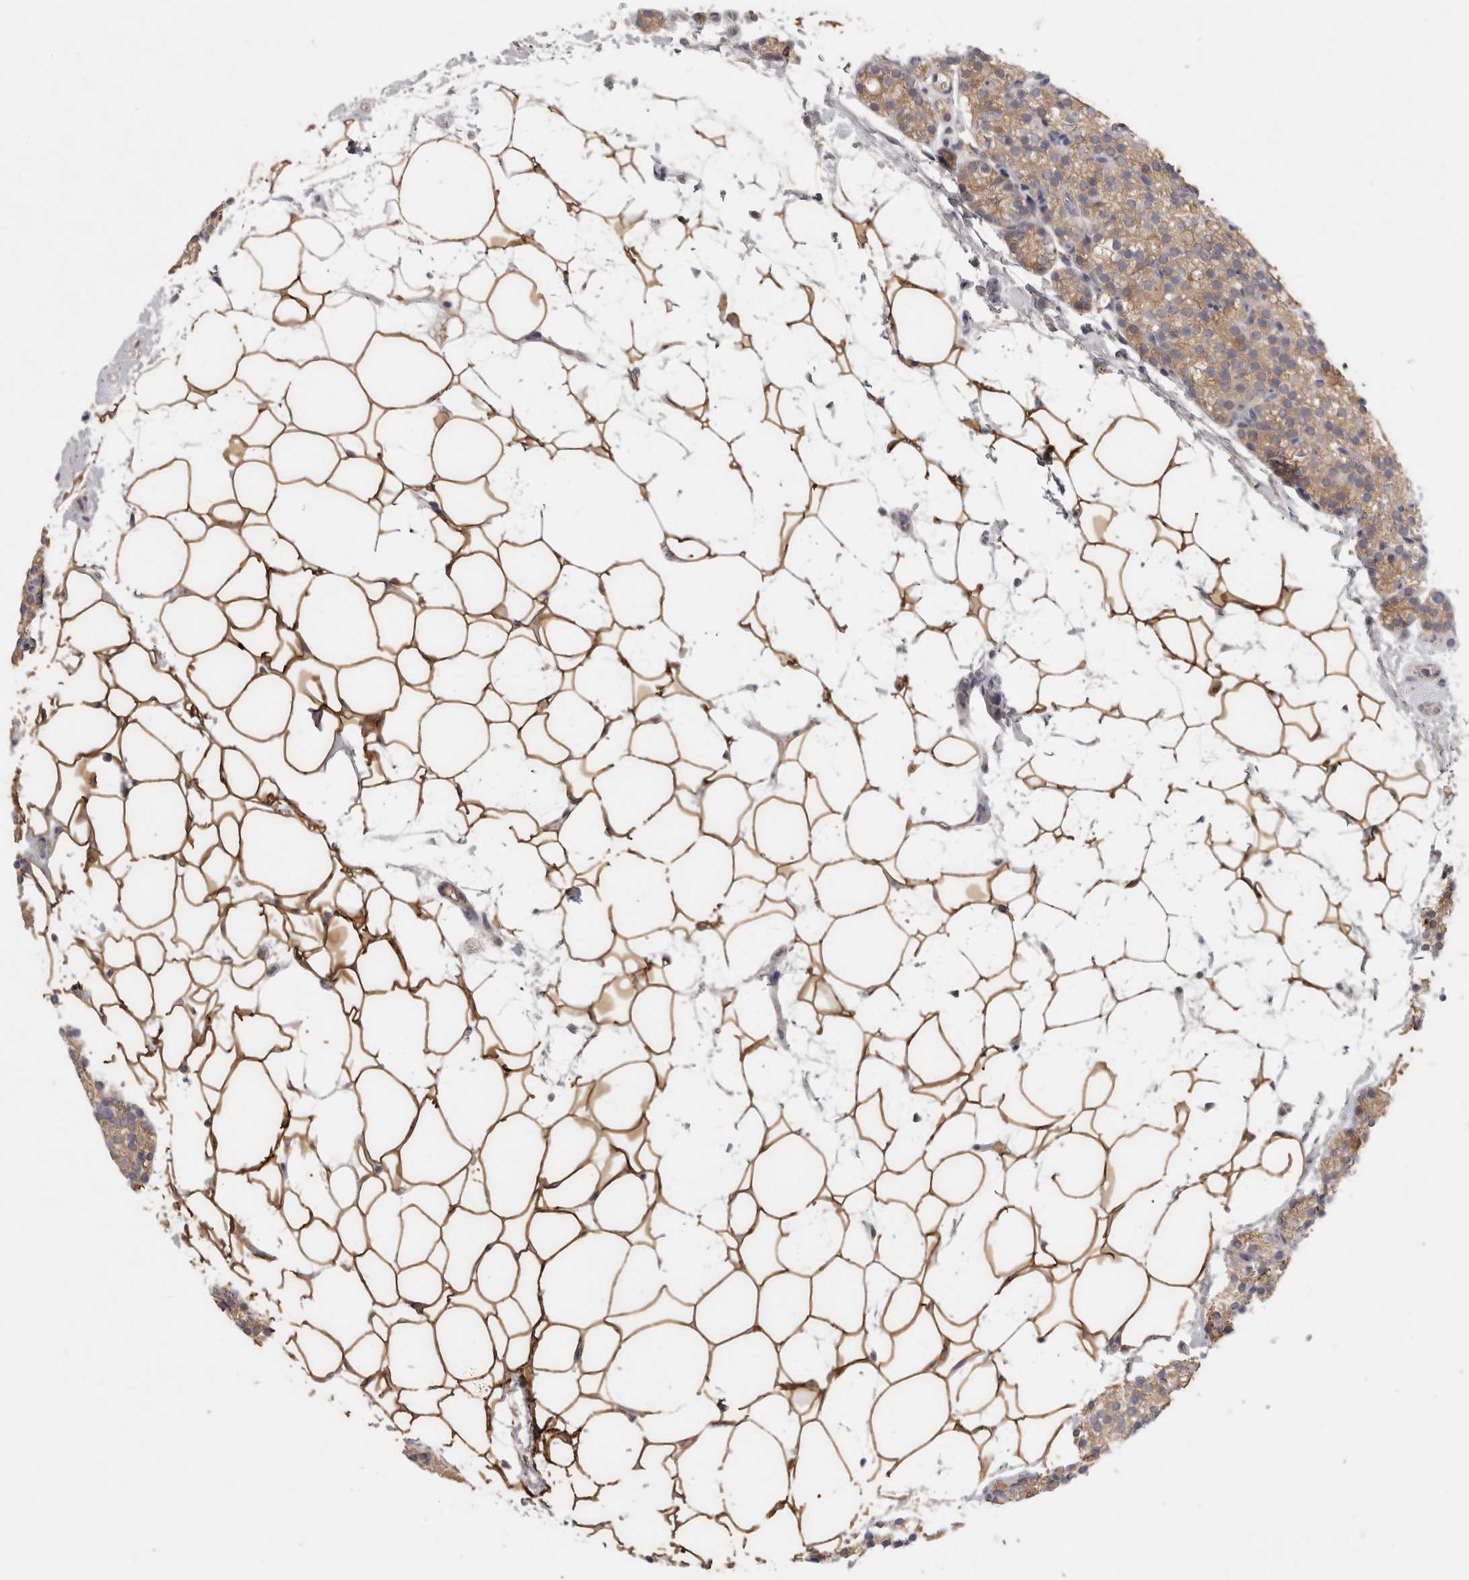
{"staining": {"intensity": "weak", "quantity": ">75%", "location": "cytoplasmic/membranous"}, "tissue": "parathyroid gland", "cell_type": "Glandular cells", "image_type": "normal", "snomed": [{"axis": "morphology", "description": "Normal tissue, NOS"}, {"axis": "topography", "description": "Parathyroid gland"}], "caption": "Parathyroid gland stained with immunohistochemistry demonstrates weak cytoplasmic/membranous staining in about >75% of glandular cells. The staining was performed using DAB to visualize the protein expression in brown, while the nuclei were stained in blue with hematoxylin (Magnification: 20x).", "gene": "CFAP298", "patient": {"sex": "female", "age": 56}}